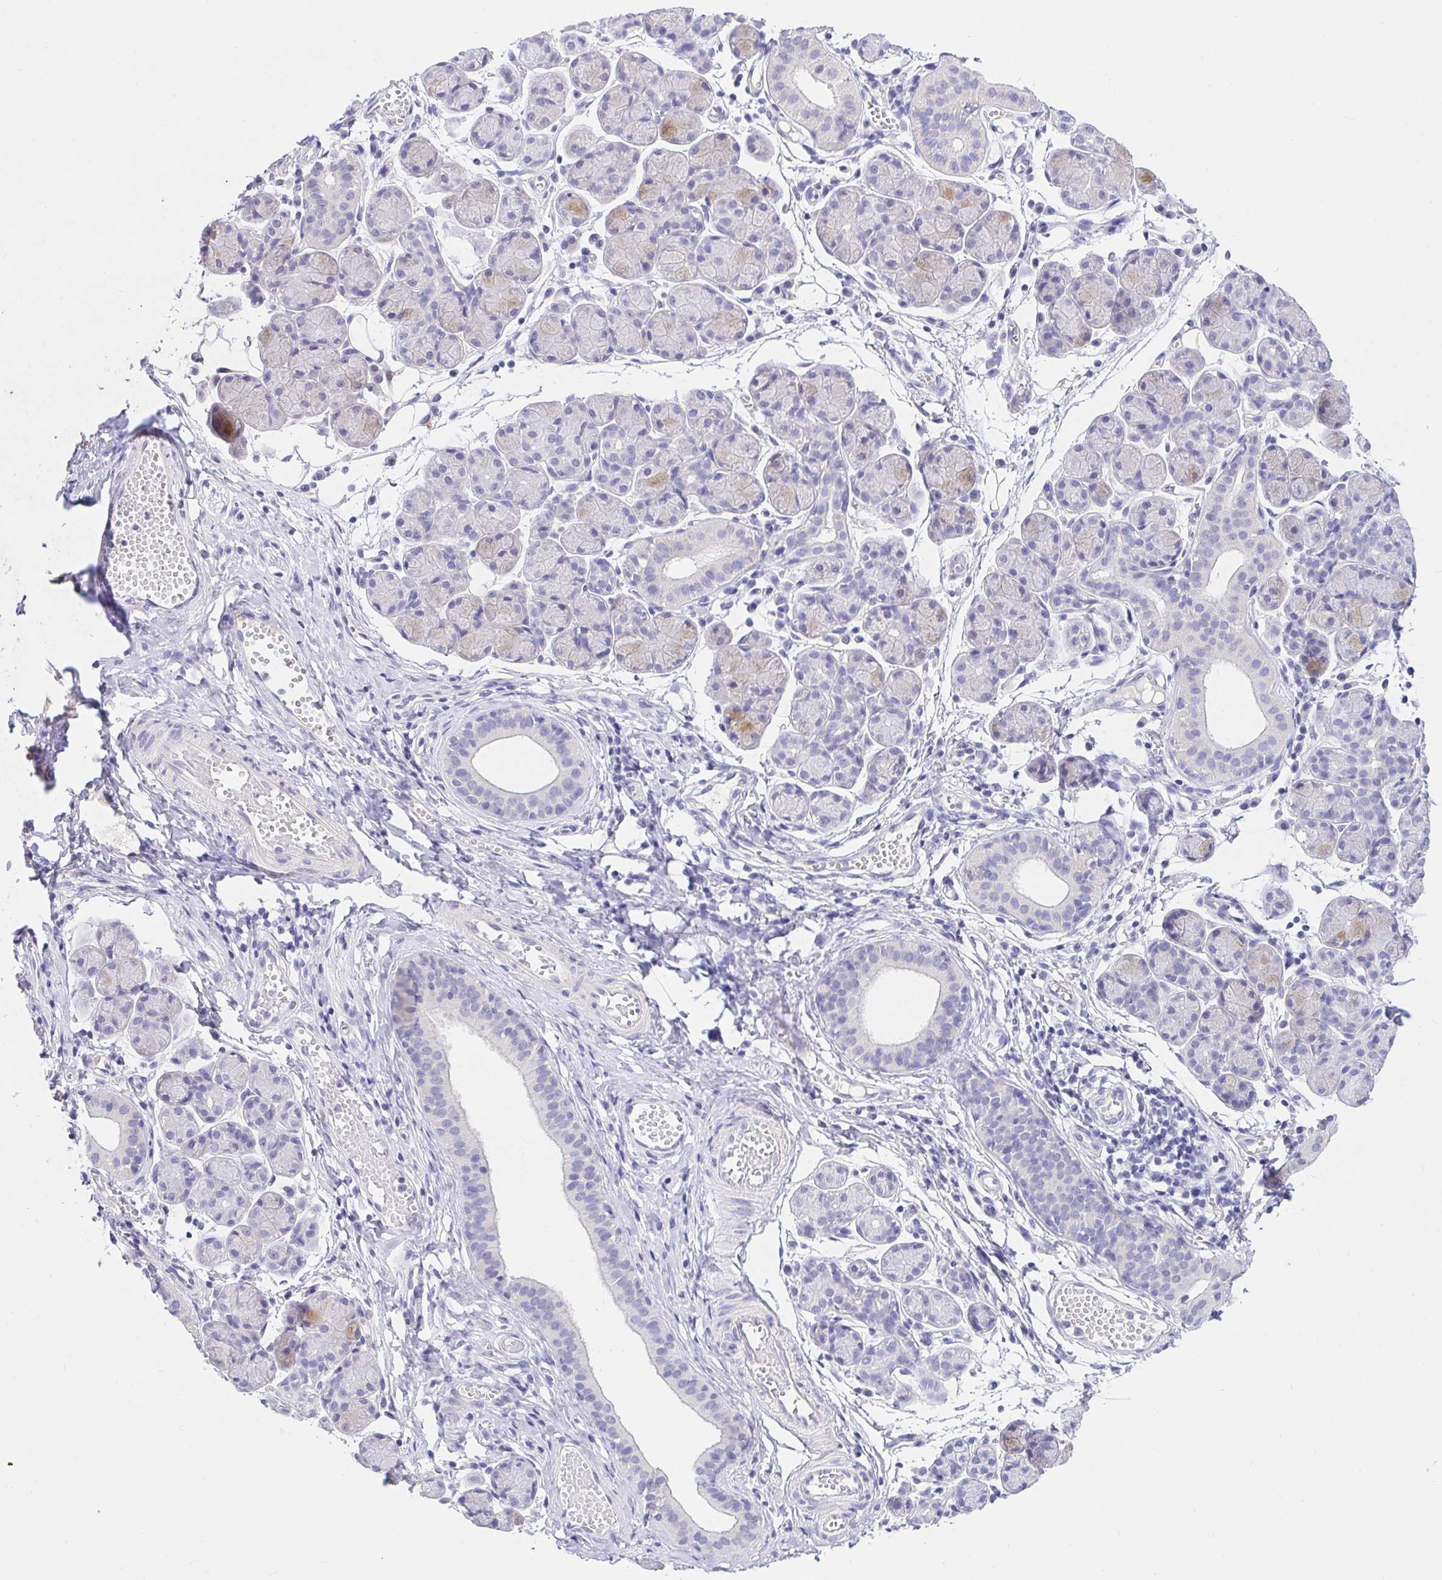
{"staining": {"intensity": "weak", "quantity": "<25%", "location": "cytoplasmic/membranous"}, "tissue": "salivary gland", "cell_type": "Glandular cells", "image_type": "normal", "snomed": [{"axis": "morphology", "description": "Normal tissue, NOS"}, {"axis": "morphology", "description": "Inflammation, NOS"}, {"axis": "topography", "description": "Lymph node"}, {"axis": "topography", "description": "Salivary gland"}], "caption": "A high-resolution micrograph shows immunohistochemistry (IHC) staining of normal salivary gland, which shows no significant expression in glandular cells. (Brightfield microscopy of DAB (3,3'-diaminobenzidine) IHC at high magnification).", "gene": "CDO1", "patient": {"sex": "male", "age": 3}}